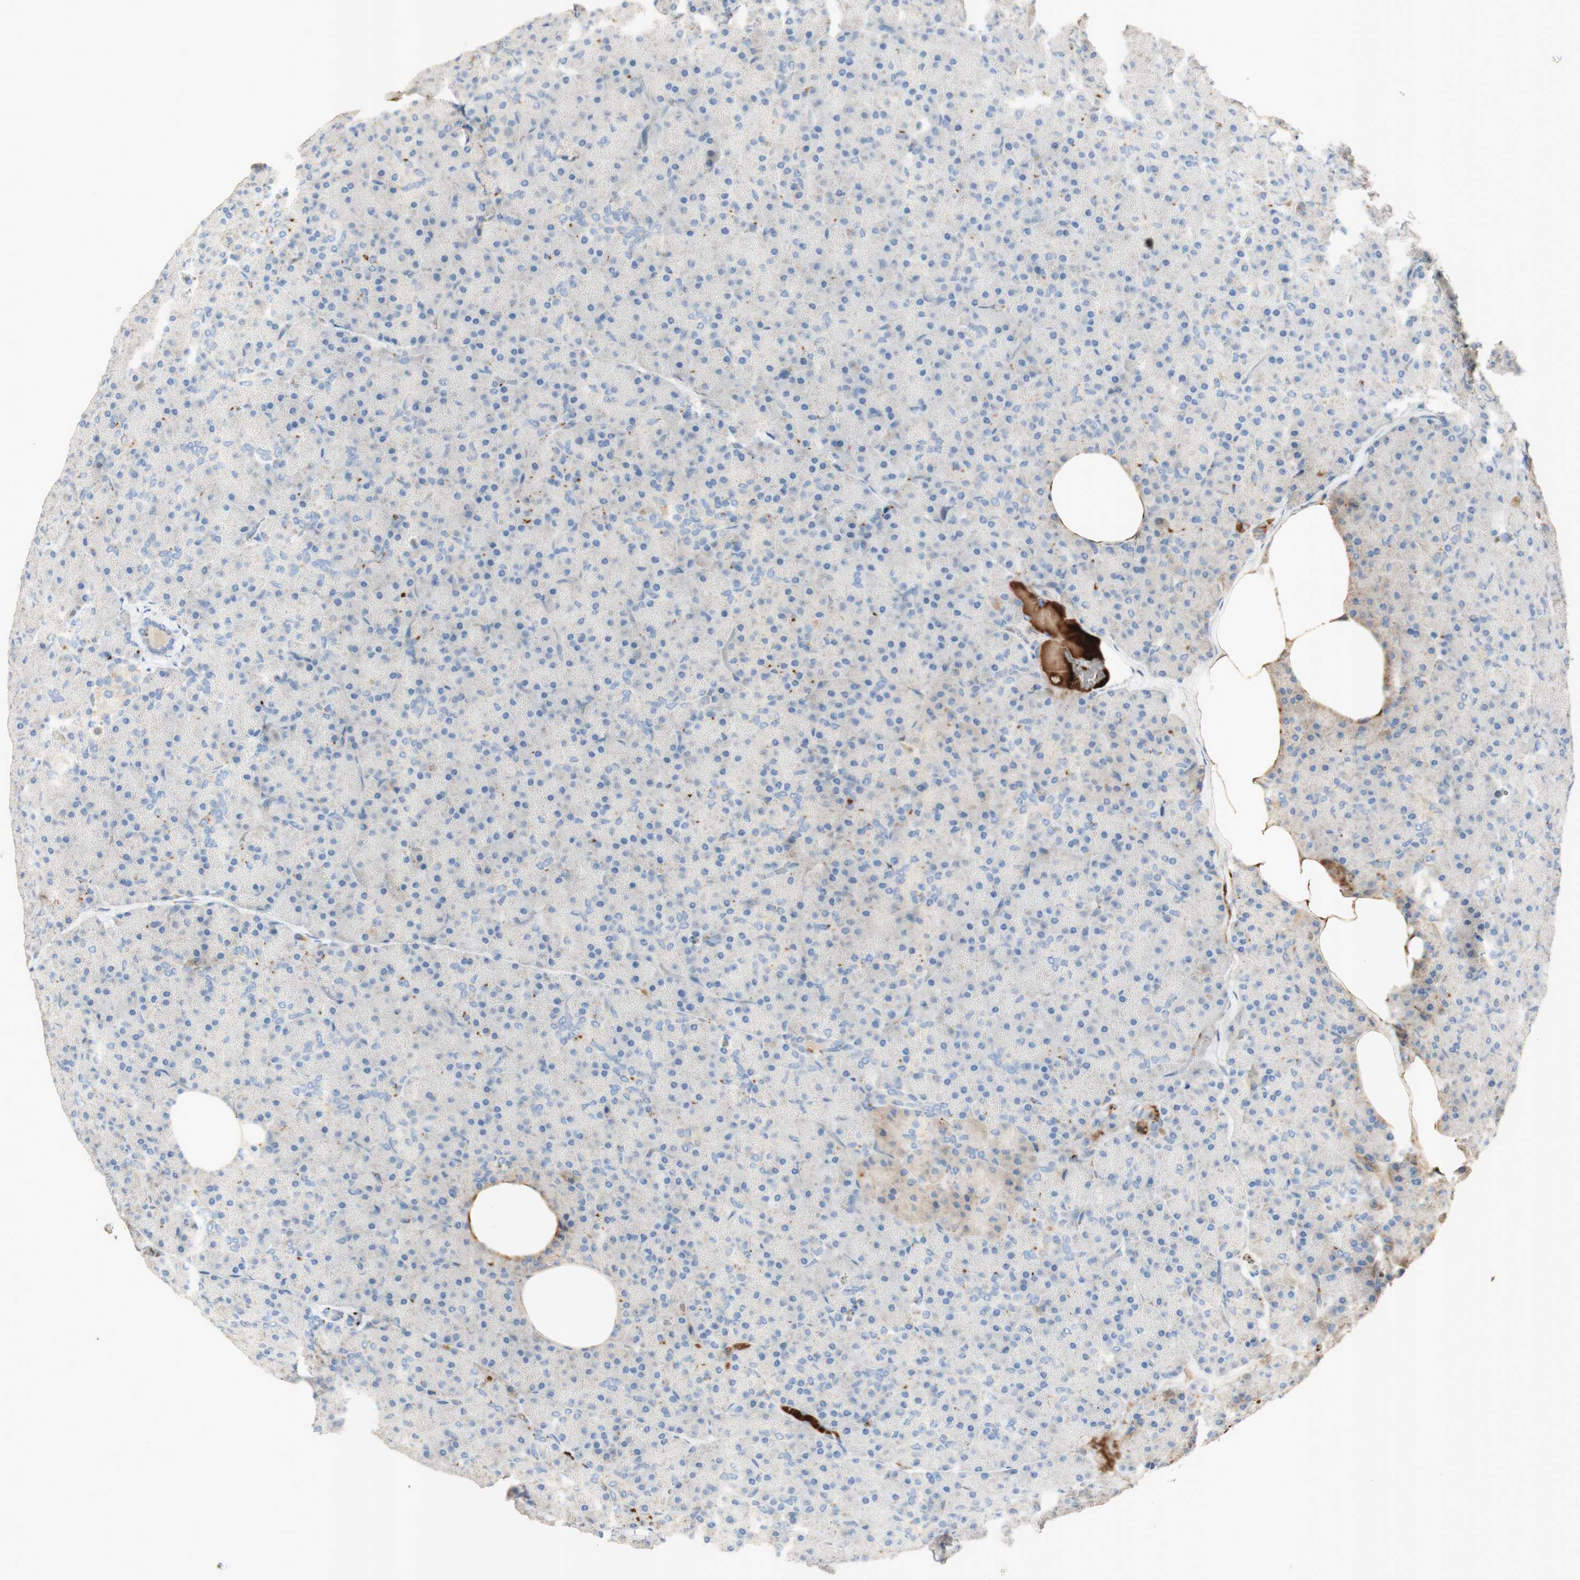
{"staining": {"intensity": "negative", "quantity": "none", "location": "none"}, "tissue": "pancreas", "cell_type": "Exocrine glandular cells", "image_type": "normal", "snomed": [{"axis": "morphology", "description": "Normal tissue, NOS"}, {"axis": "topography", "description": "Pancreas"}], "caption": "DAB immunohistochemical staining of benign human pancreas exhibits no significant staining in exocrine glandular cells. (DAB (3,3'-diaminobenzidine) IHC, high magnification).", "gene": "GAN", "patient": {"sex": "female", "age": 35}}